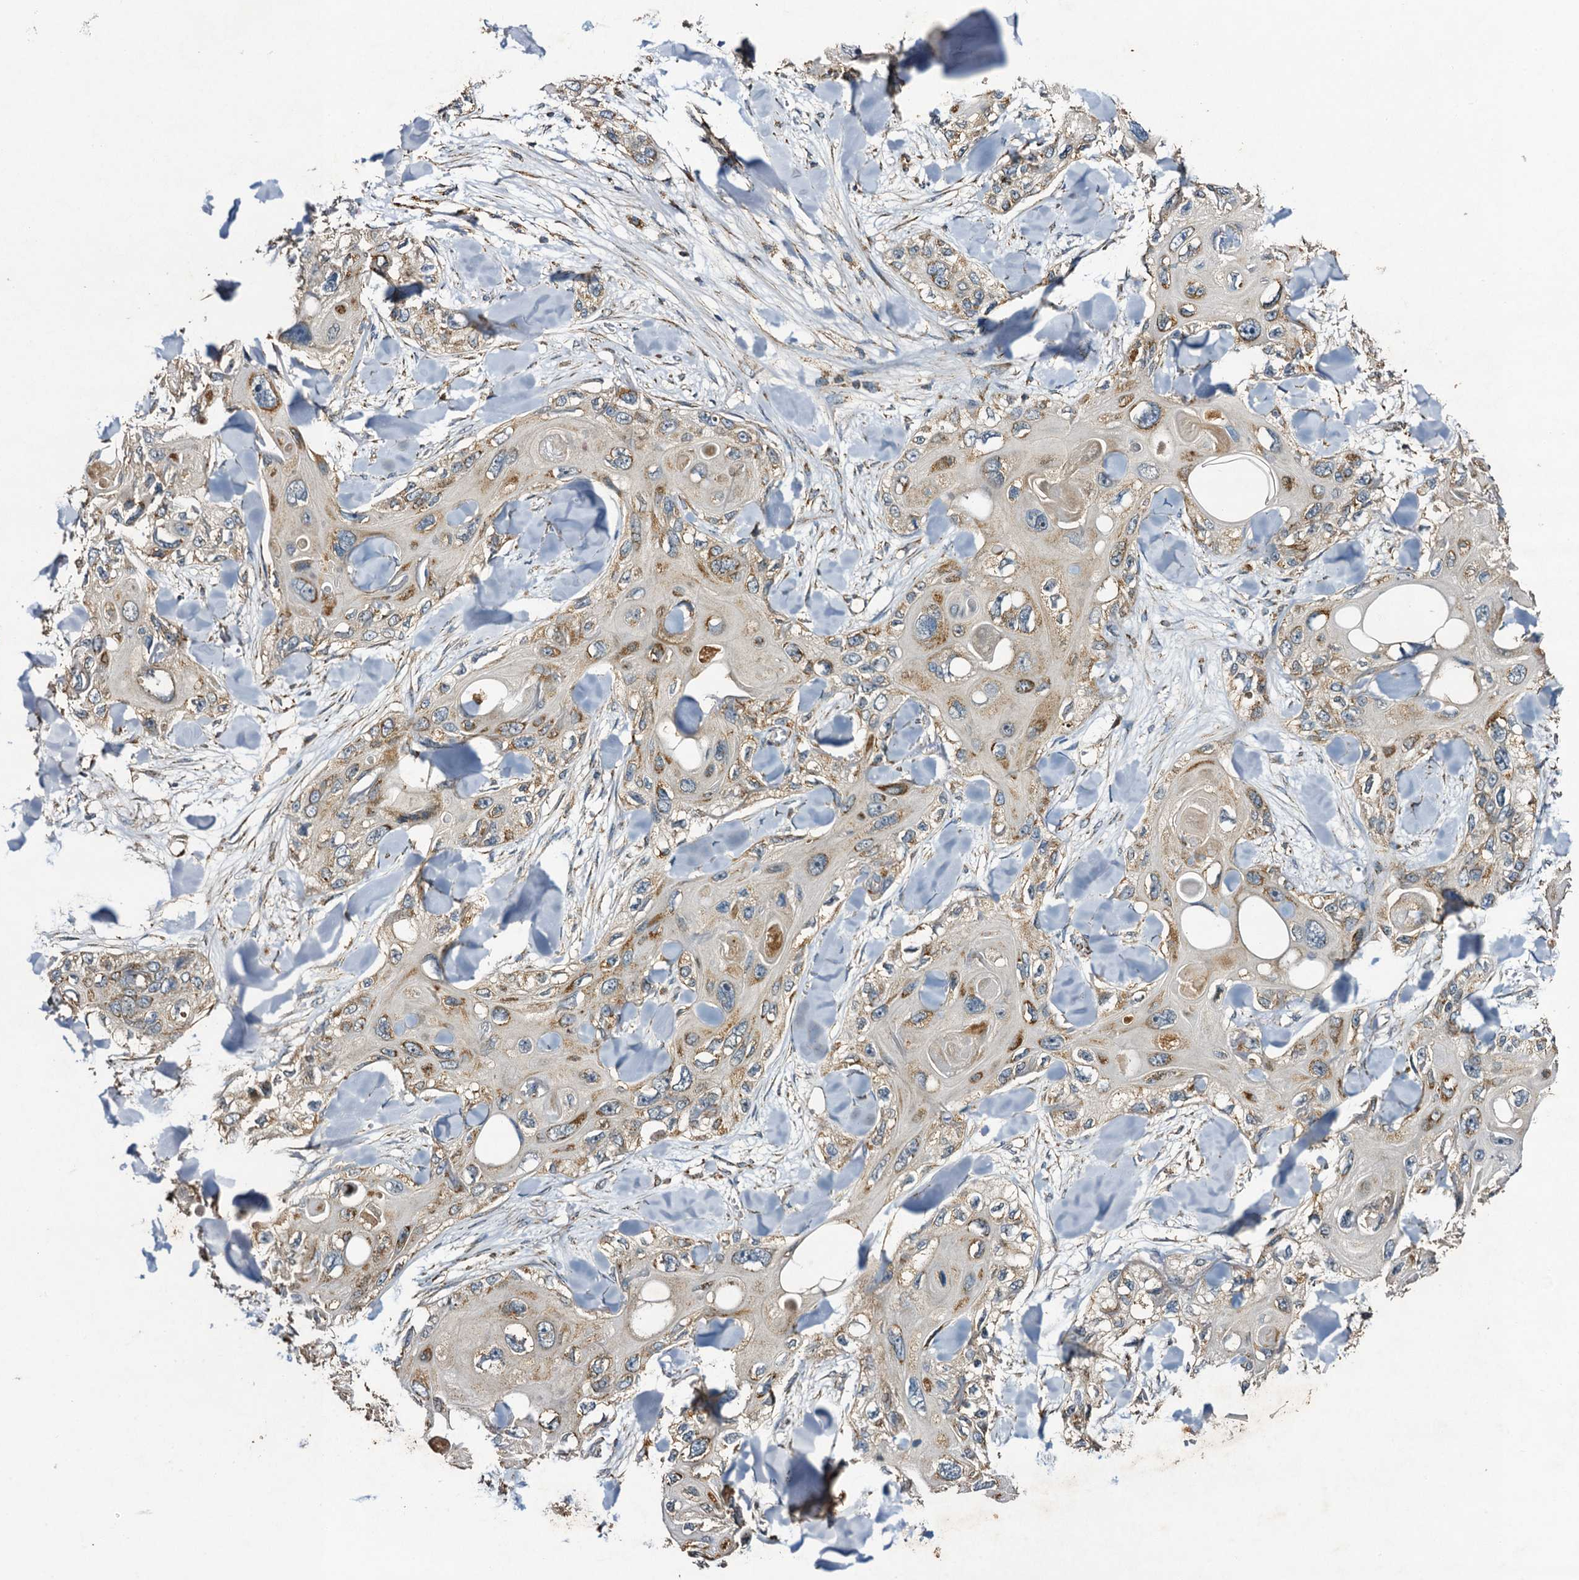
{"staining": {"intensity": "moderate", "quantity": "25%-75%", "location": "cytoplasmic/membranous"}, "tissue": "skin cancer", "cell_type": "Tumor cells", "image_type": "cancer", "snomed": [{"axis": "morphology", "description": "Normal tissue, NOS"}, {"axis": "morphology", "description": "Squamous cell carcinoma, NOS"}, {"axis": "topography", "description": "Skin"}], "caption": "Immunohistochemistry photomicrograph of skin cancer (squamous cell carcinoma) stained for a protein (brown), which reveals medium levels of moderate cytoplasmic/membranous positivity in about 25%-75% of tumor cells.", "gene": "NDUFA13", "patient": {"sex": "male", "age": 72}}